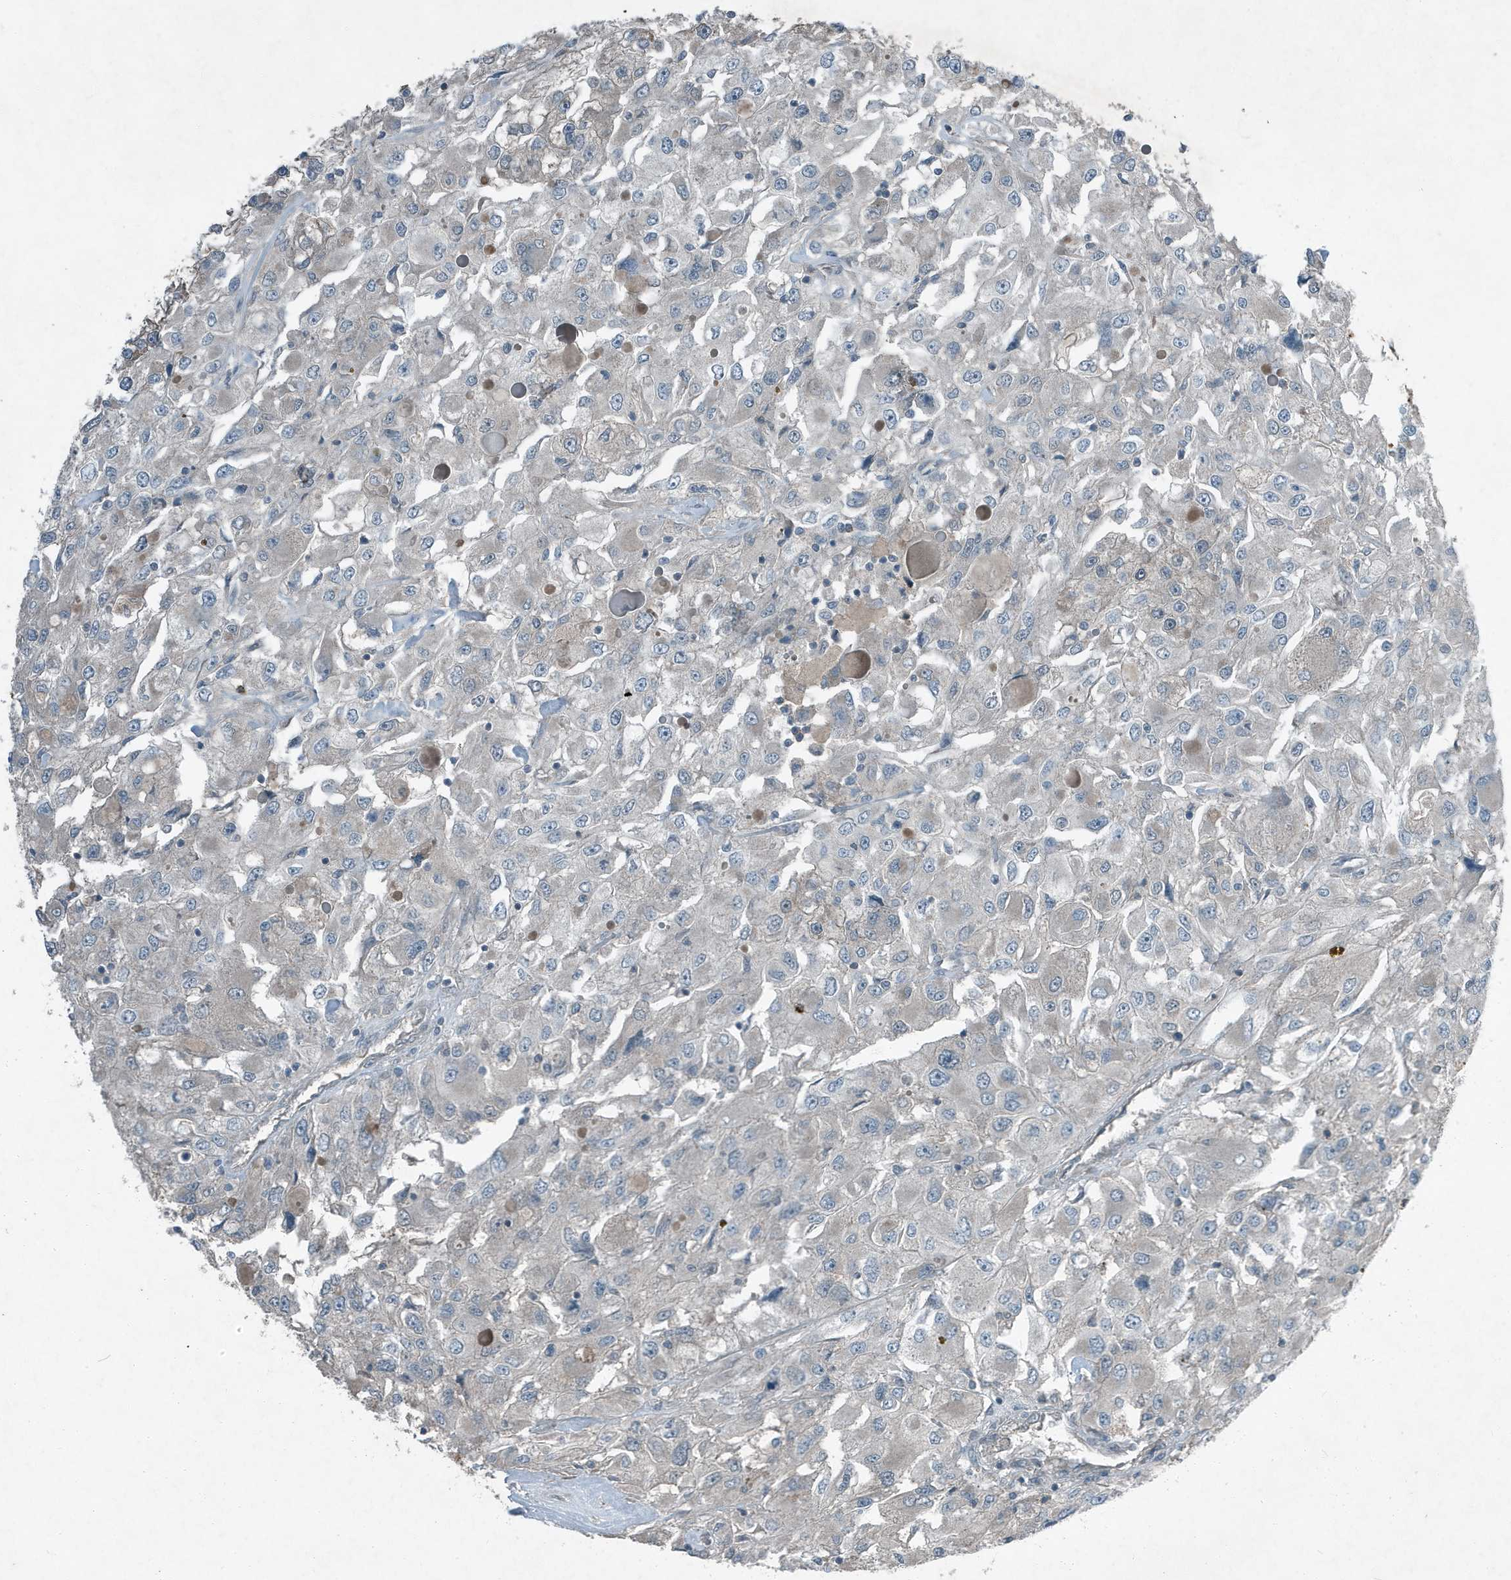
{"staining": {"intensity": "negative", "quantity": "none", "location": "none"}, "tissue": "renal cancer", "cell_type": "Tumor cells", "image_type": "cancer", "snomed": [{"axis": "morphology", "description": "Adenocarcinoma, NOS"}, {"axis": "topography", "description": "Kidney"}], "caption": "Adenocarcinoma (renal) was stained to show a protein in brown. There is no significant expression in tumor cells.", "gene": "DAPP1", "patient": {"sex": "female", "age": 52}}